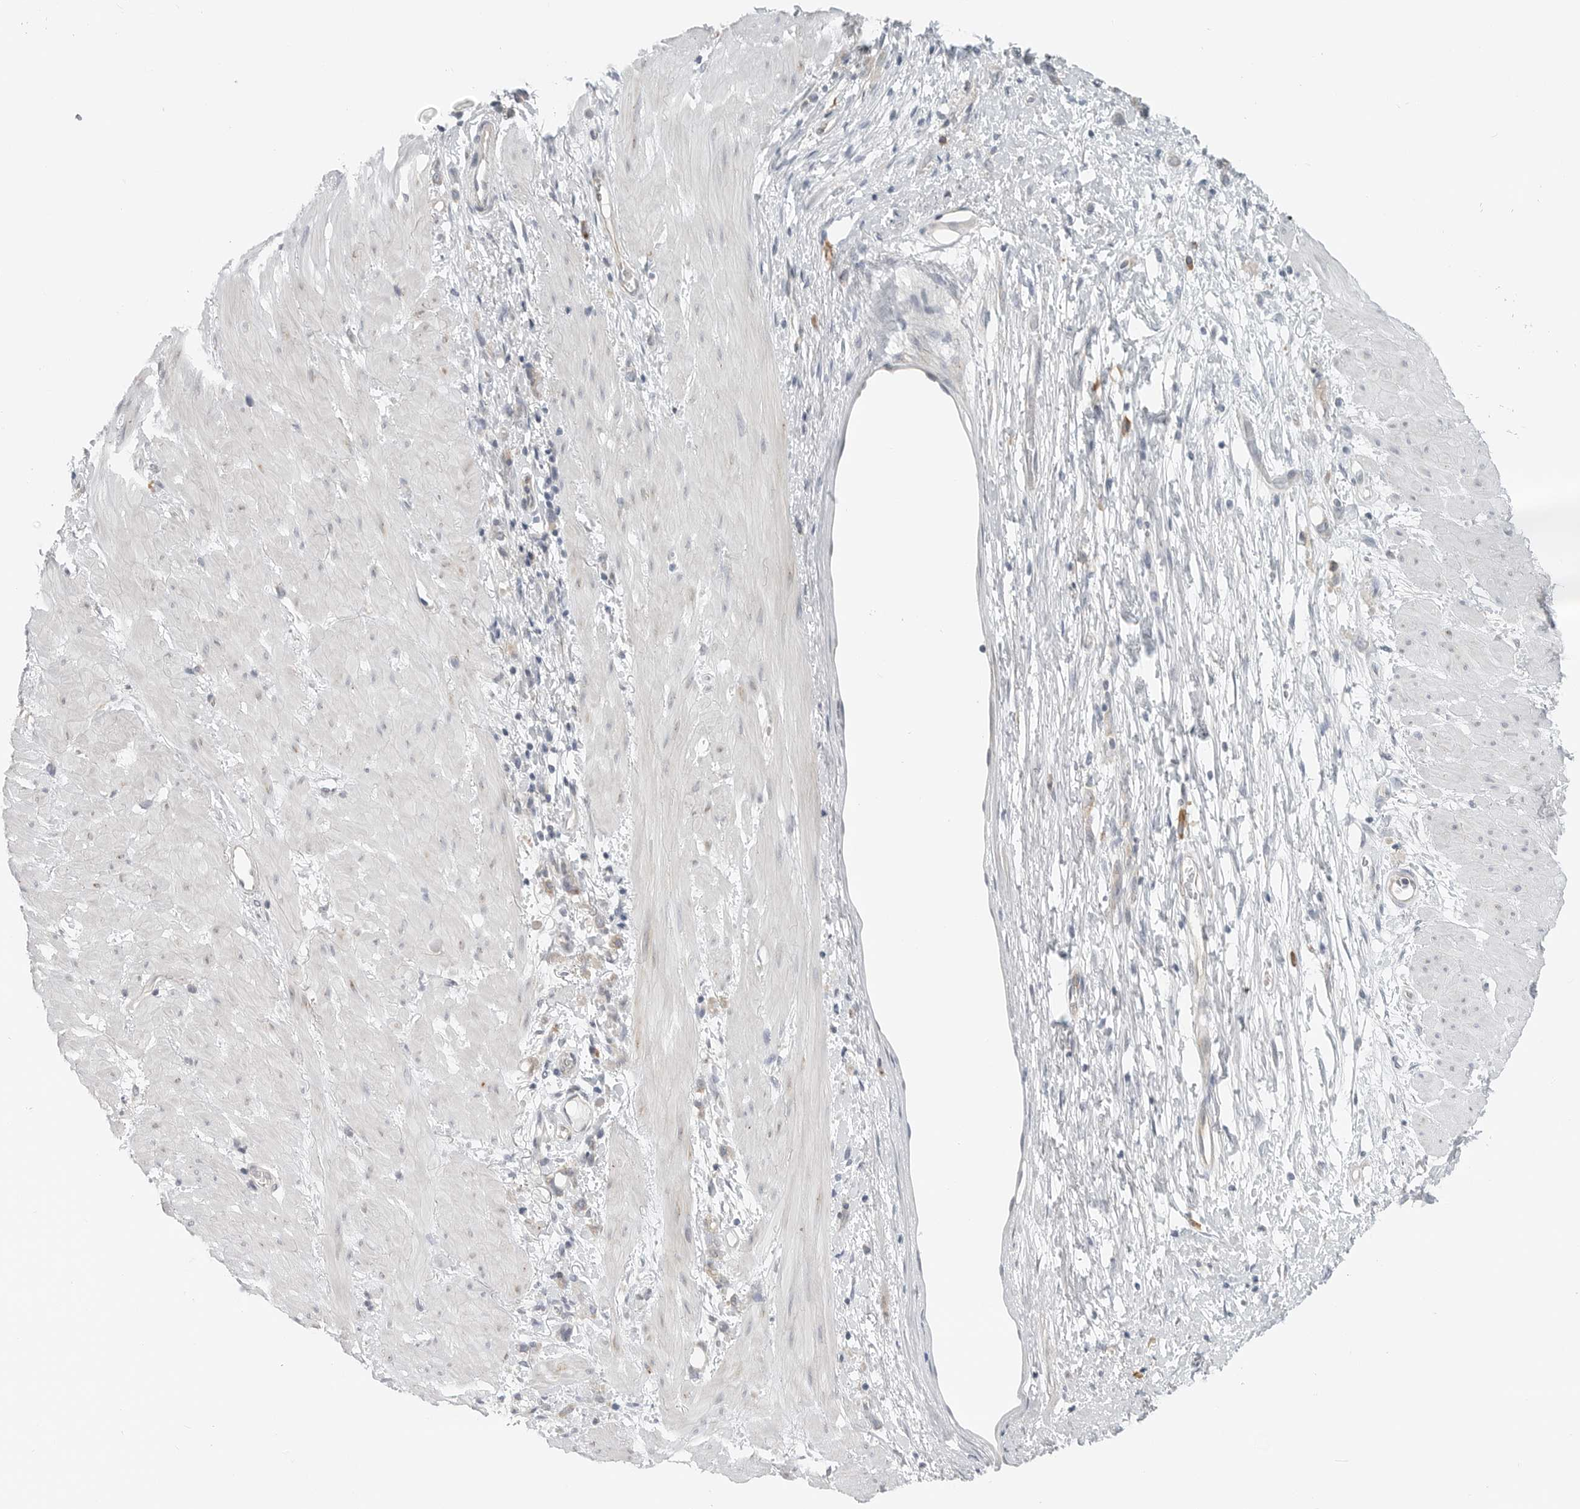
{"staining": {"intensity": "weak", "quantity": "25%-75%", "location": "cytoplasmic/membranous"}, "tissue": "stomach cancer", "cell_type": "Tumor cells", "image_type": "cancer", "snomed": [{"axis": "morphology", "description": "Adenocarcinoma, NOS"}, {"axis": "topography", "description": "Stomach"}], "caption": "Stomach adenocarcinoma stained with a brown dye exhibits weak cytoplasmic/membranous positive expression in approximately 25%-75% of tumor cells.", "gene": "IL12RB2", "patient": {"sex": "female", "age": 76}}